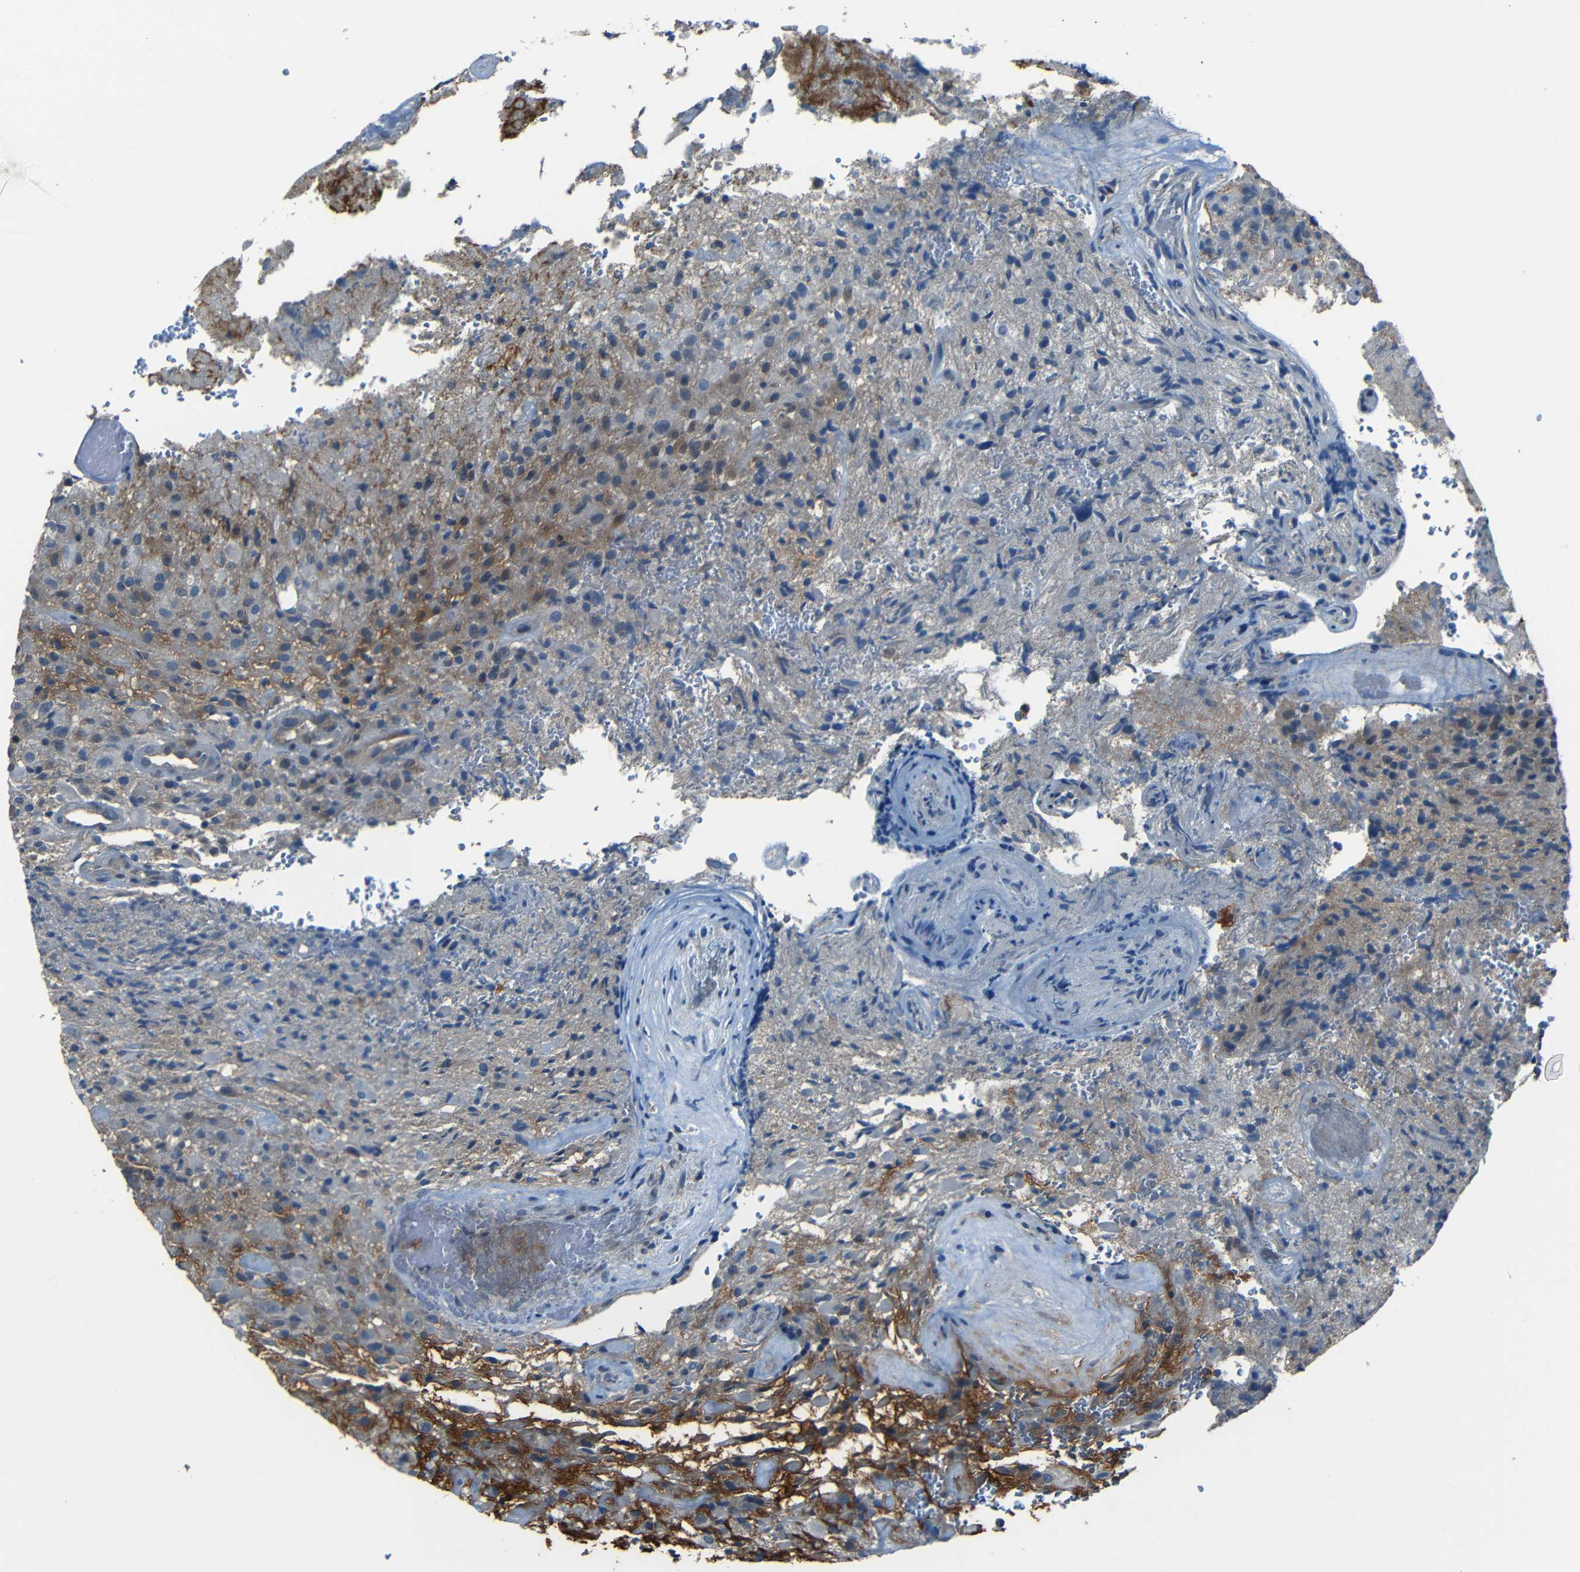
{"staining": {"intensity": "weak", "quantity": "25%-75%", "location": "cytoplasmic/membranous"}, "tissue": "glioma", "cell_type": "Tumor cells", "image_type": "cancer", "snomed": [{"axis": "morphology", "description": "Glioma, malignant, High grade"}, {"axis": "topography", "description": "Brain"}], "caption": "Protein analysis of malignant high-grade glioma tissue reveals weak cytoplasmic/membranous staining in about 25%-75% of tumor cells.", "gene": "SLA", "patient": {"sex": "male", "age": 71}}